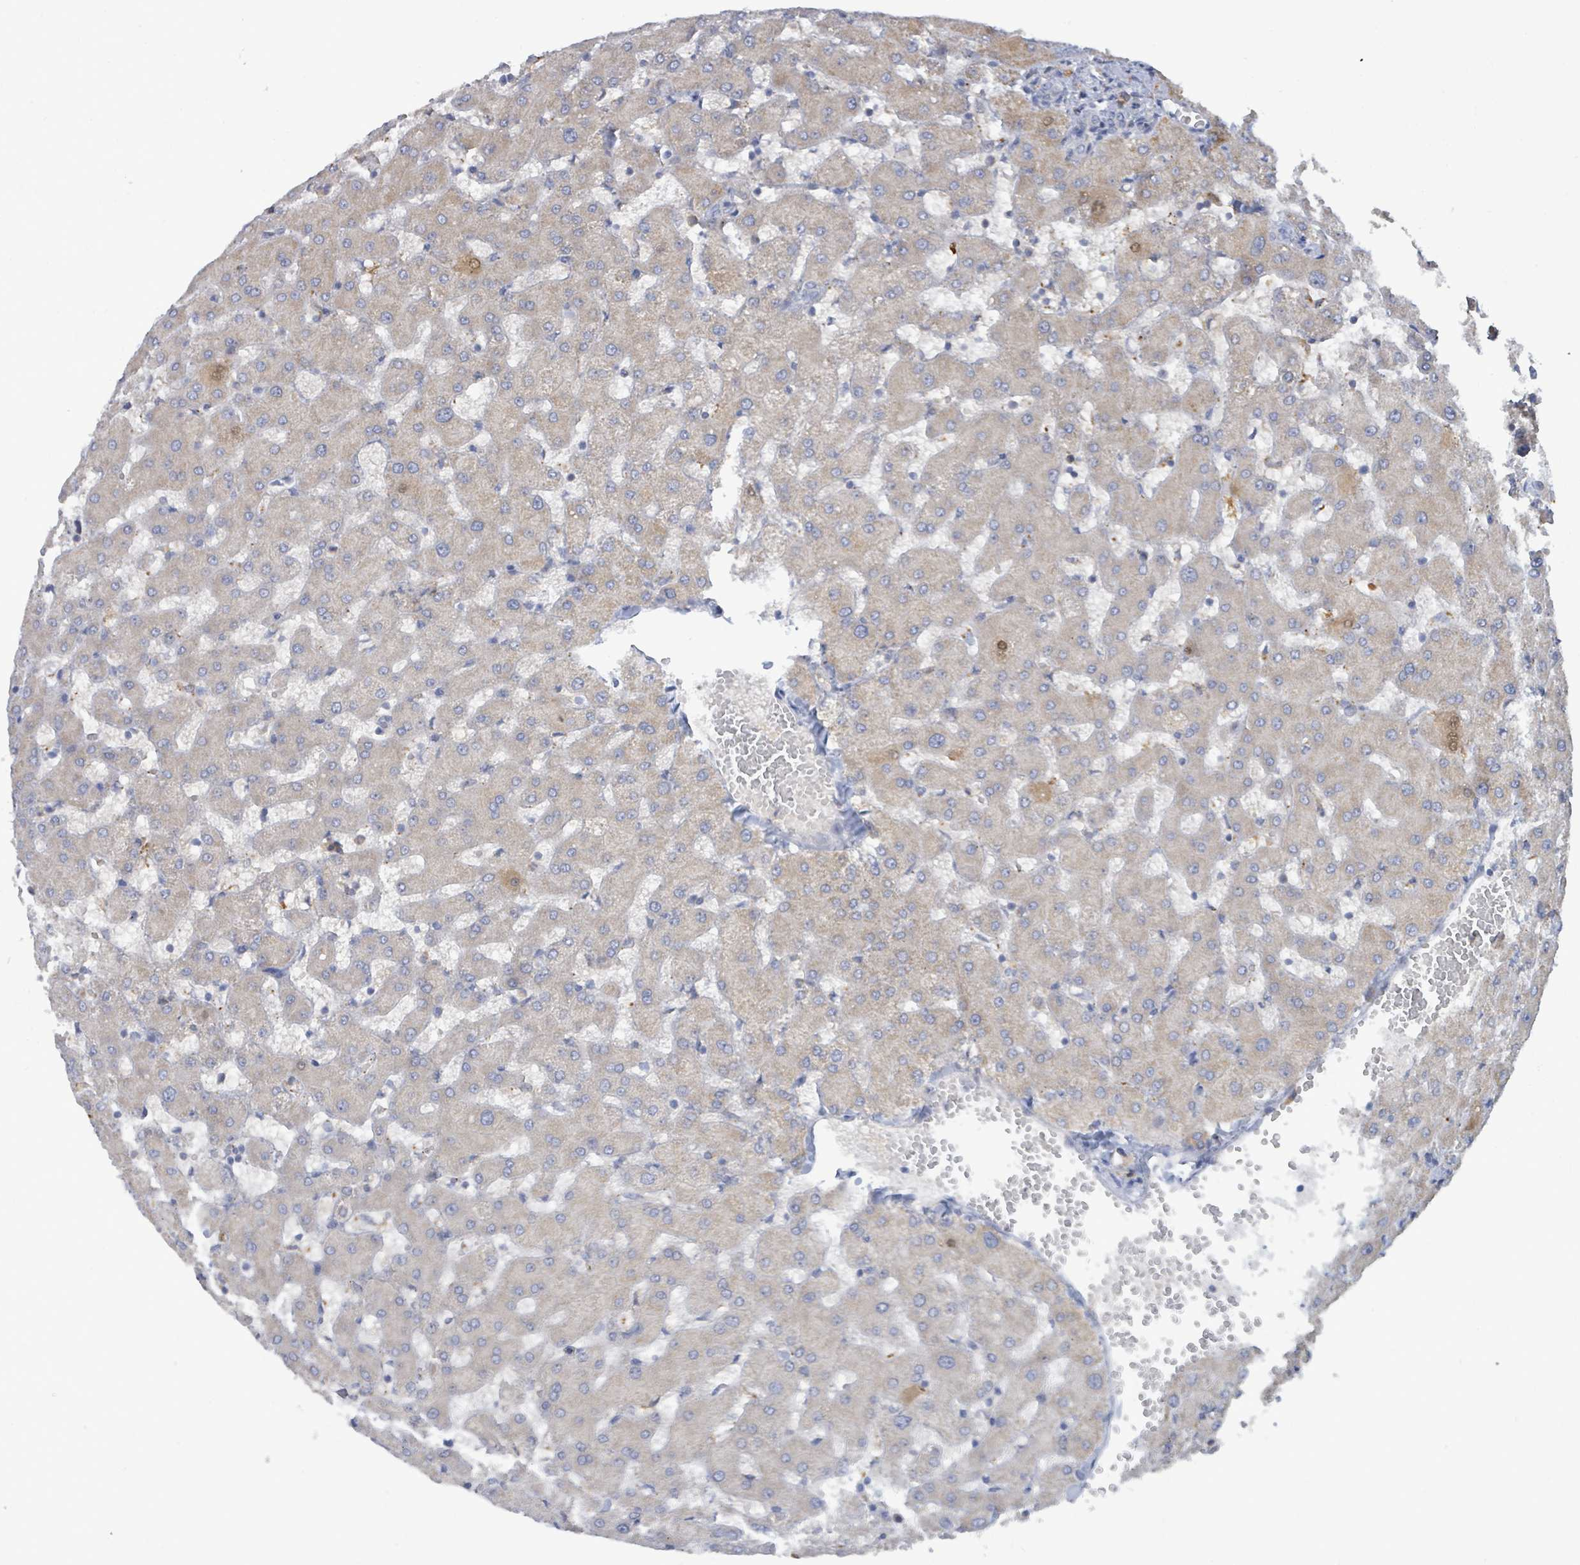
{"staining": {"intensity": "negative", "quantity": "none", "location": "none"}, "tissue": "liver", "cell_type": "Cholangiocytes", "image_type": "normal", "snomed": [{"axis": "morphology", "description": "Normal tissue, NOS"}, {"axis": "topography", "description": "Liver"}], "caption": "A high-resolution photomicrograph shows immunohistochemistry staining of normal liver, which shows no significant expression in cholangiocytes. Brightfield microscopy of immunohistochemistry (IHC) stained with DAB (brown) and hematoxylin (blue), captured at high magnification.", "gene": "PGAM1", "patient": {"sex": "female", "age": 63}}